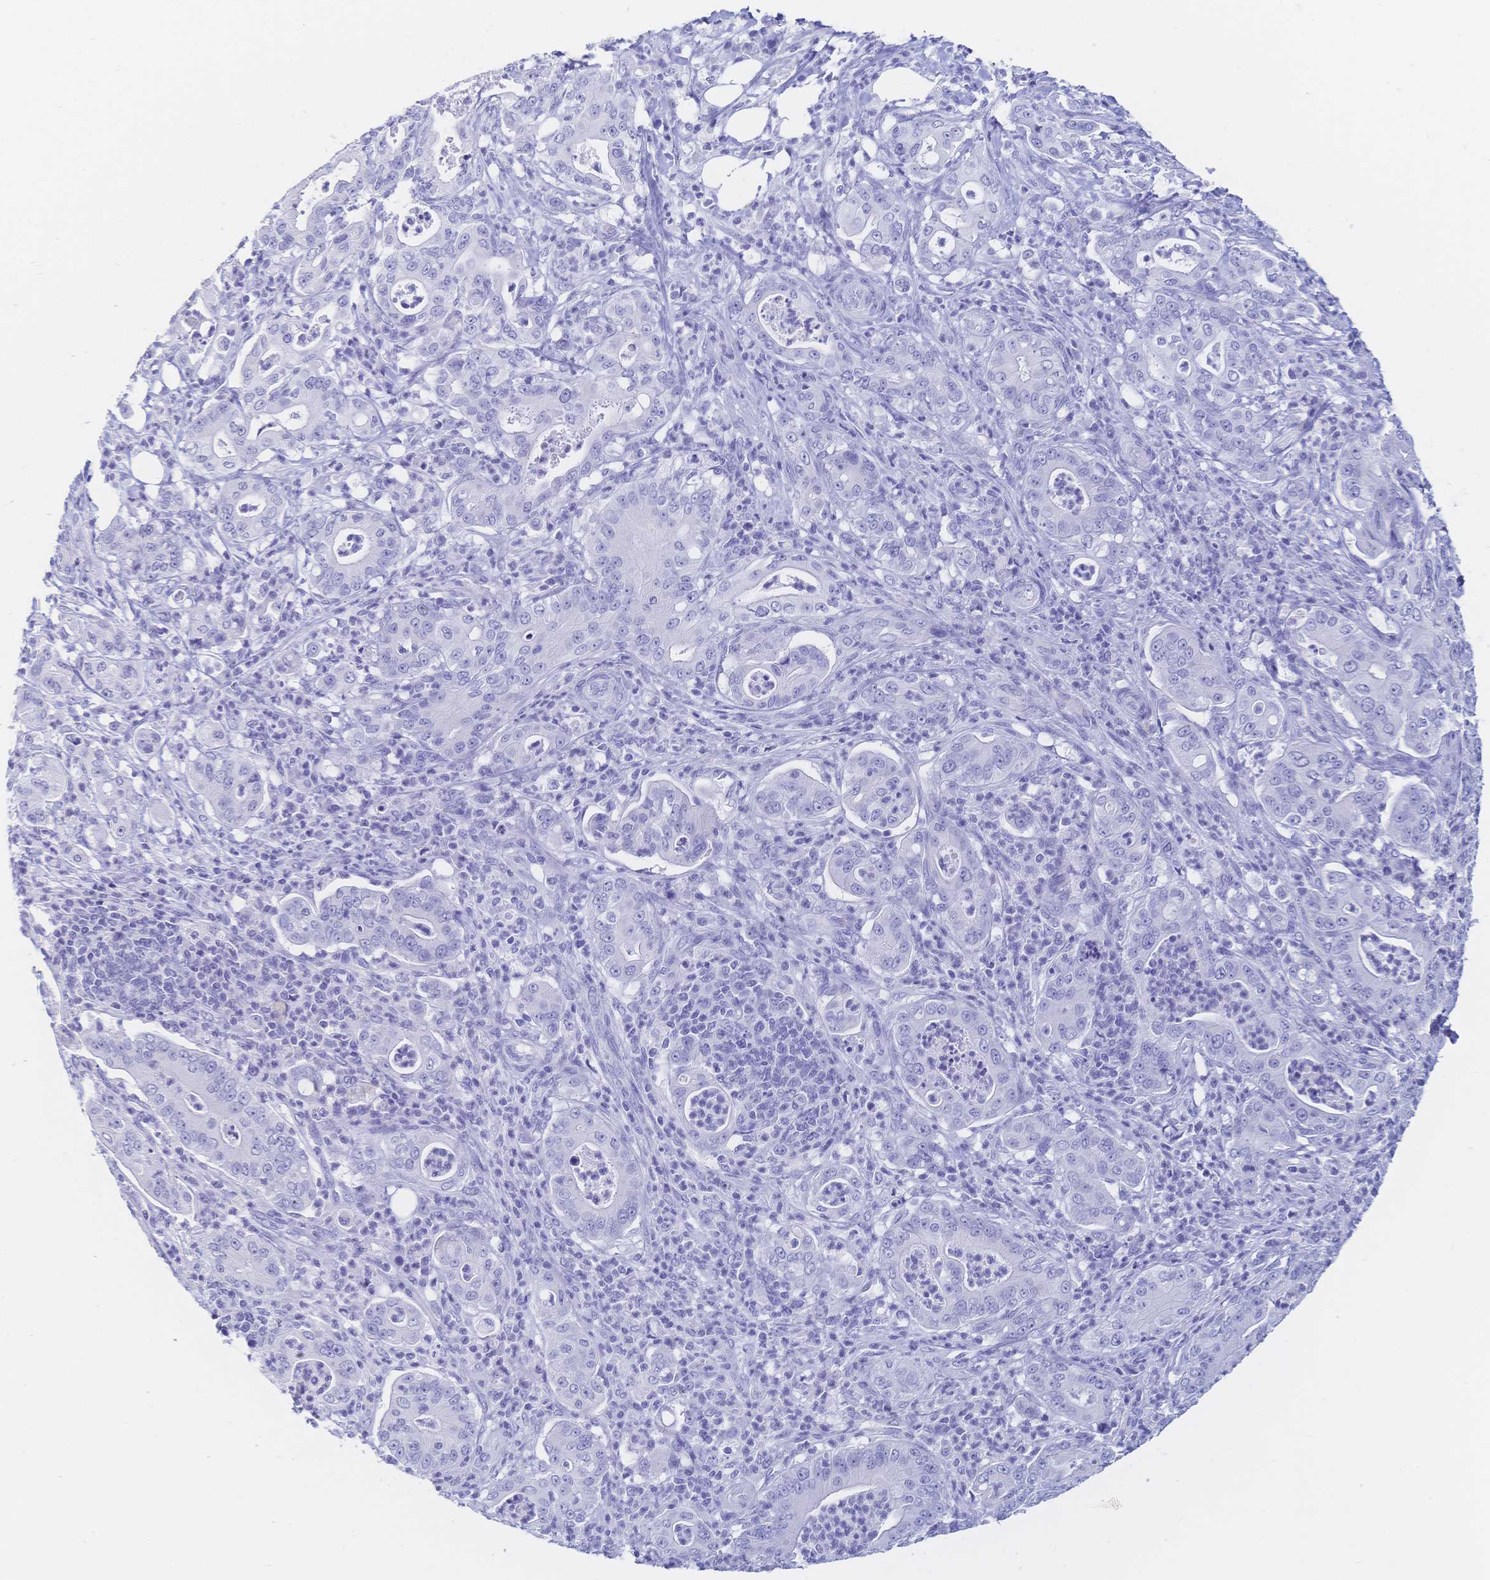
{"staining": {"intensity": "negative", "quantity": "none", "location": "none"}, "tissue": "pancreatic cancer", "cell_type": "Tumor cells", "image_type": "cancer", "snomed": [{"axis": "morphology", "description": "Adenocarcinoma, NOS"}, {"axis": "topography", "description": "Pancreas"}], "caption": "Tumor cells are negative for protein expression in human pancreatic adenocarcinoma.", "gene": "MEP1B", "patient": {"sex": "male", "age": 71}}